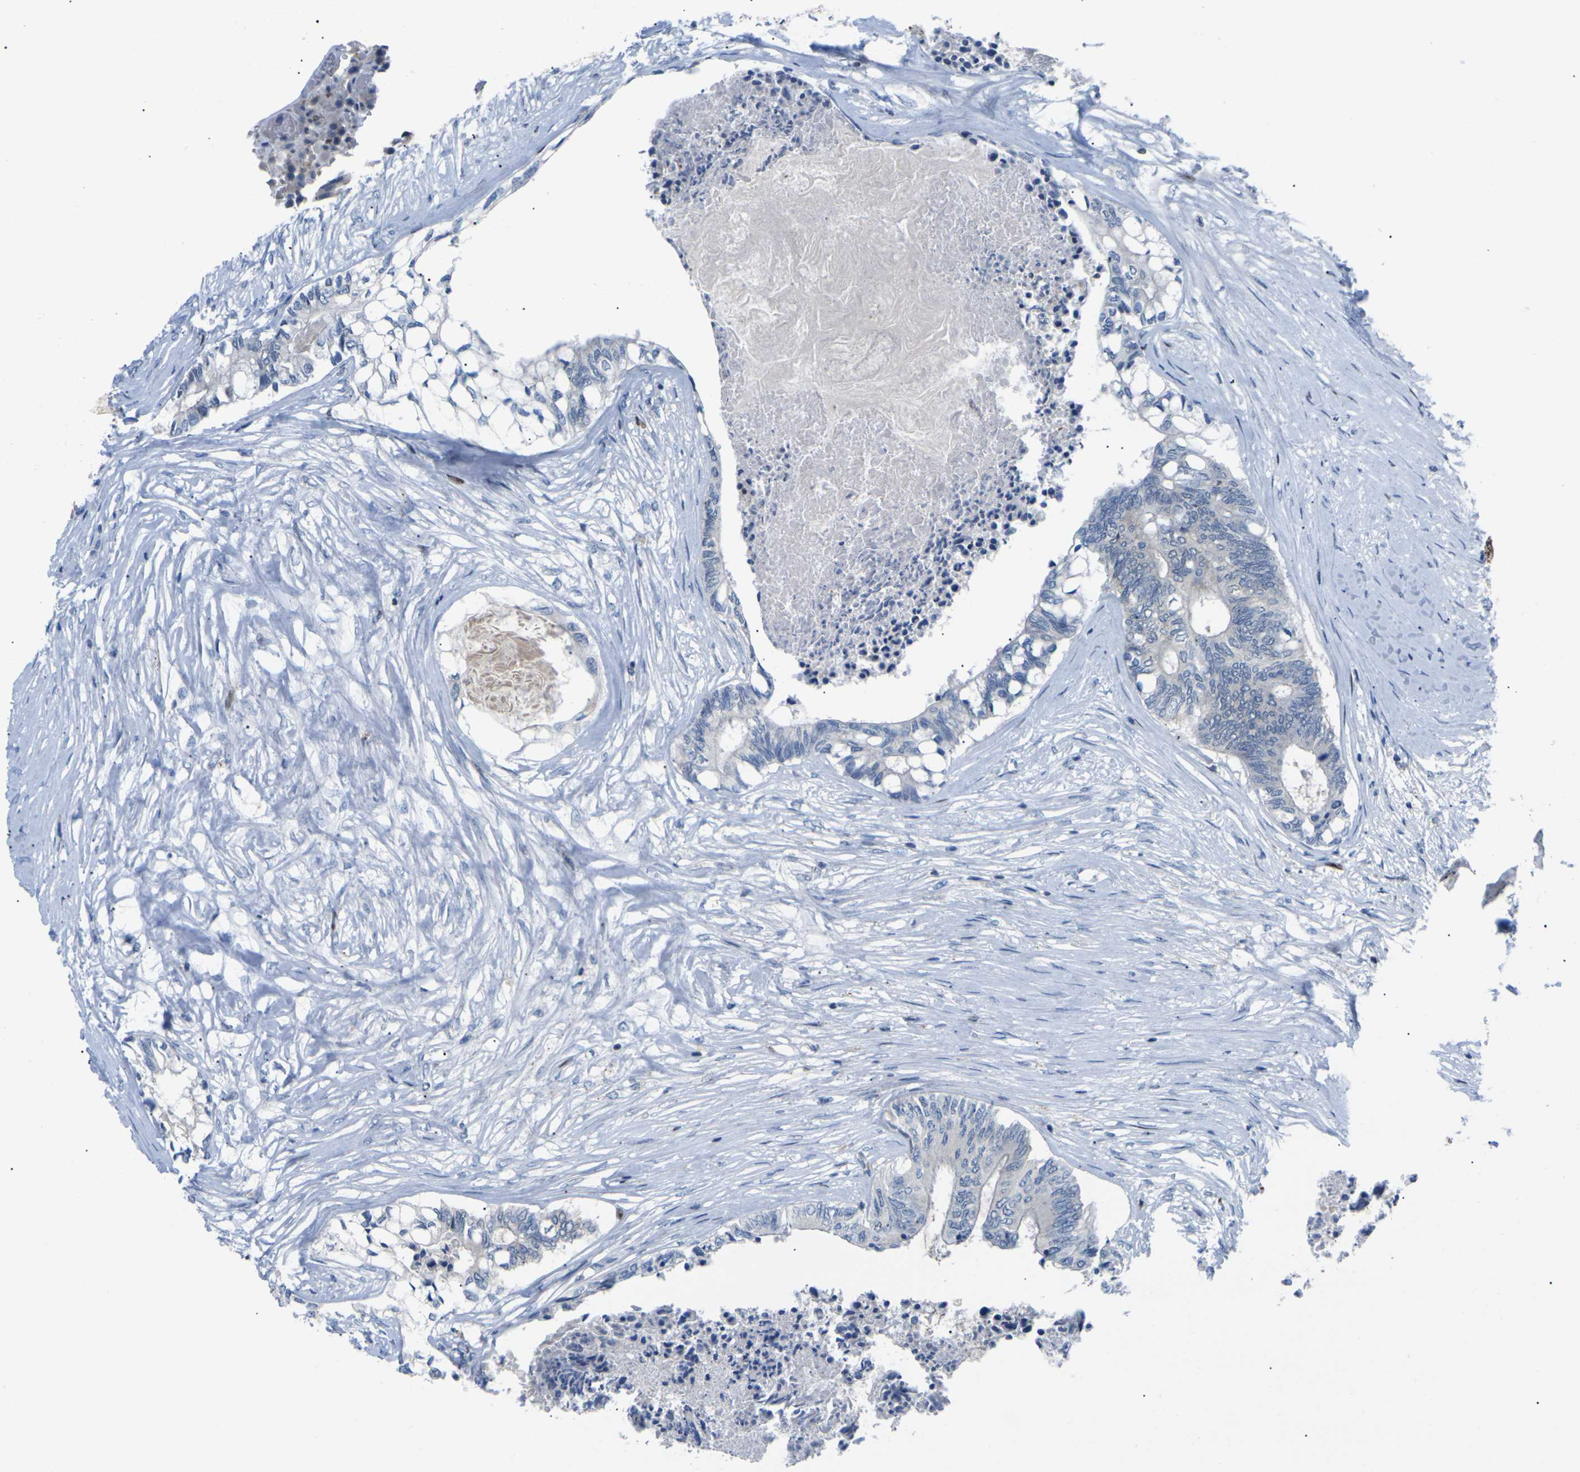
{"staining": {"intensity": "negative", "quantity": "none", "location": "none"}, "tissue": "colorectal cancer", "cell_type": "Tumor cells", "image_type": "cancer", "snomed": [{"axis": "morphology", "description": "Adenocarcinoma, NOS"}, {"axis": "topography", "description": "Rectum"}], "caption": "DAB (3,3'-diaminobenzidine) immunohistochemical staining of human colorectal adenocarcinoma demonstrates no significant positivity in tumor cells.", "gene": "RPS6KA3", "patient": {"sex": "male", "age": 63}}